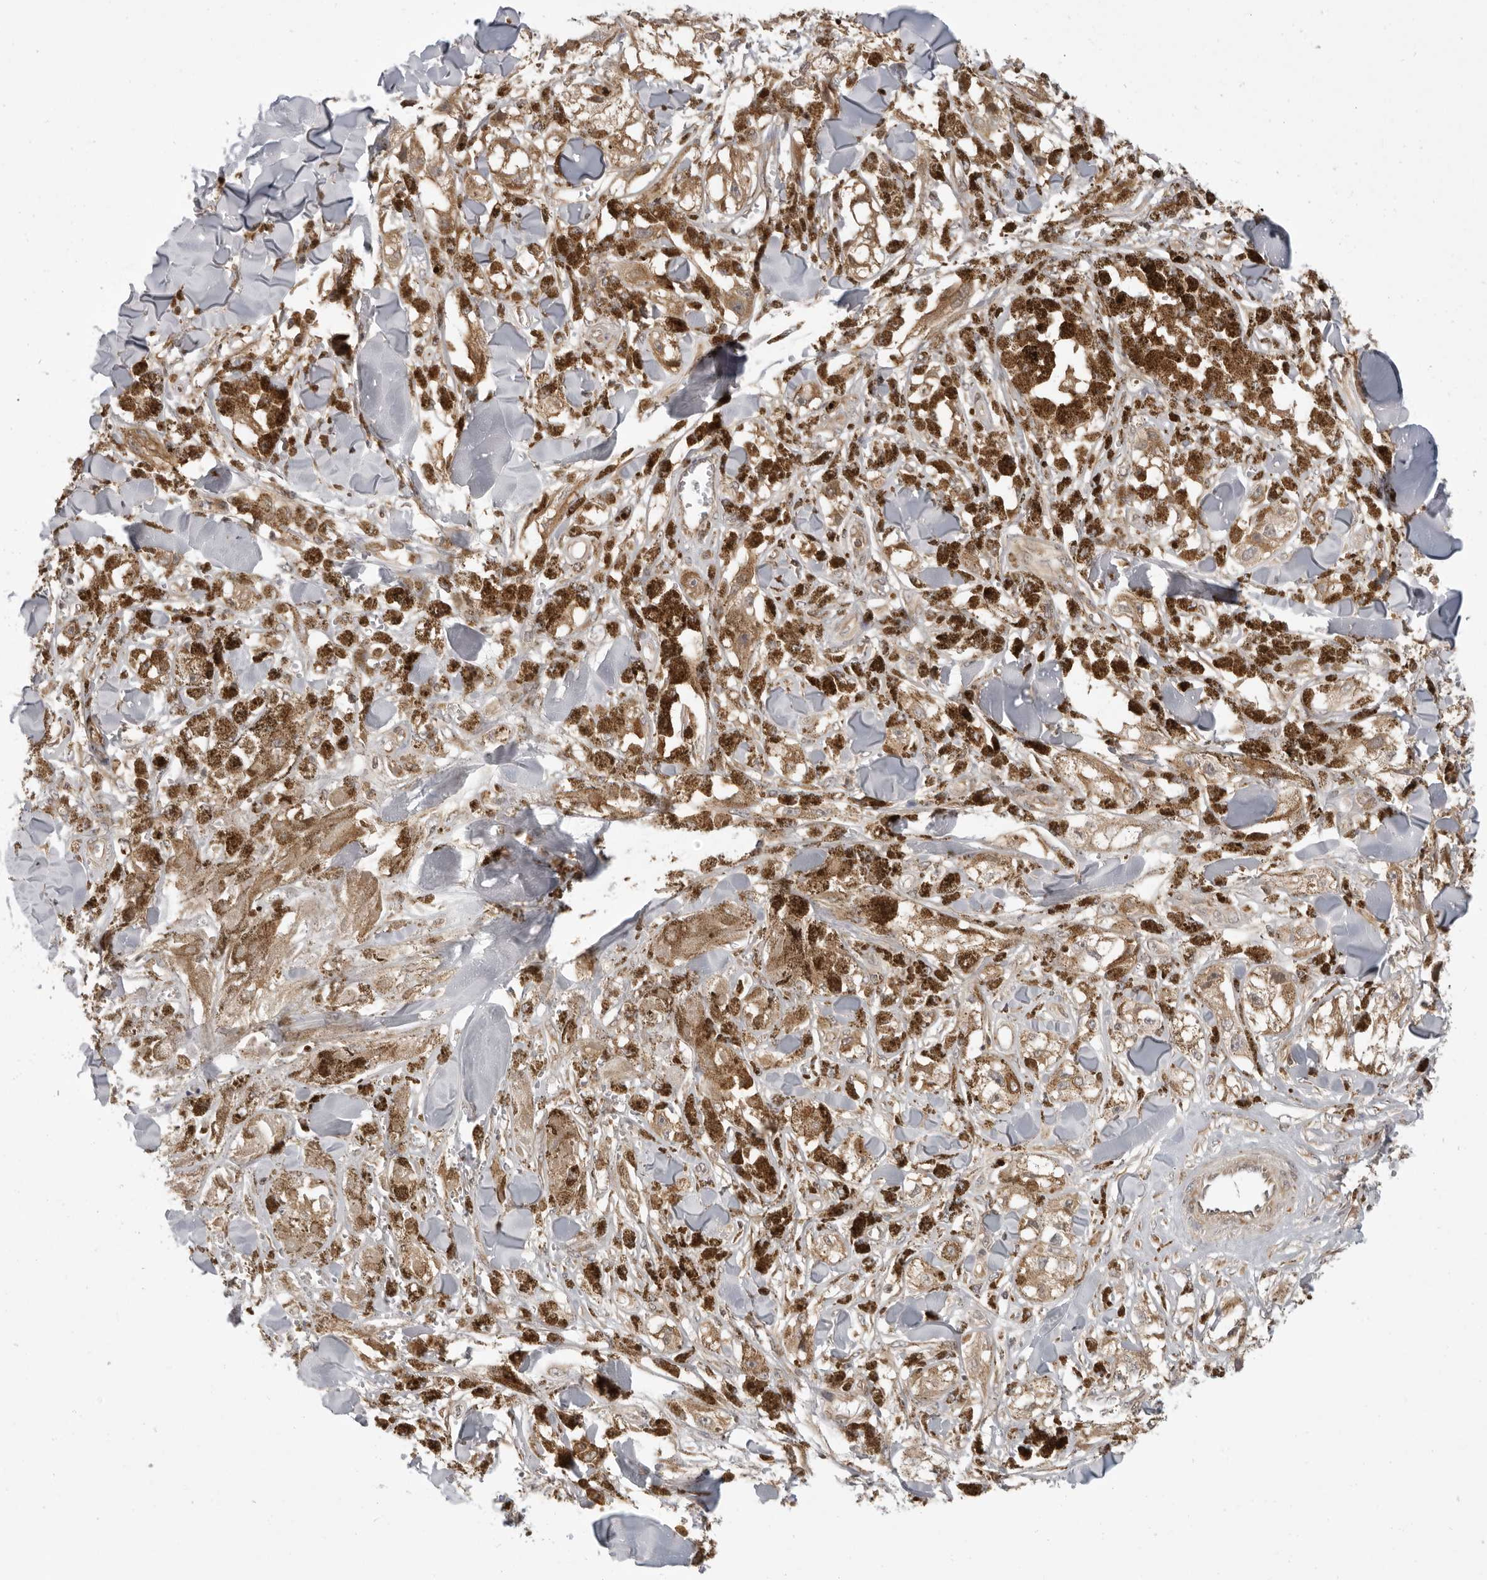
{"staining": {"intensity": "weak", "quantity": ">75%", "location": "cytoplasmic/membranous"}, "tissue": "melanoma", "cell_type": "Tumor cells", "image_type": "cancer", "snomed": [{"axis": "morphology", "description": "Malignant melanoma, NOS"}, {"axis": "topography", "description": "Skin"}], "caption": "Human melanoma stained with a protein marker reveals weak staining in tumor cells.", "gene": "PRRC2A", "patient": {"sex": "male", "age": 88}}